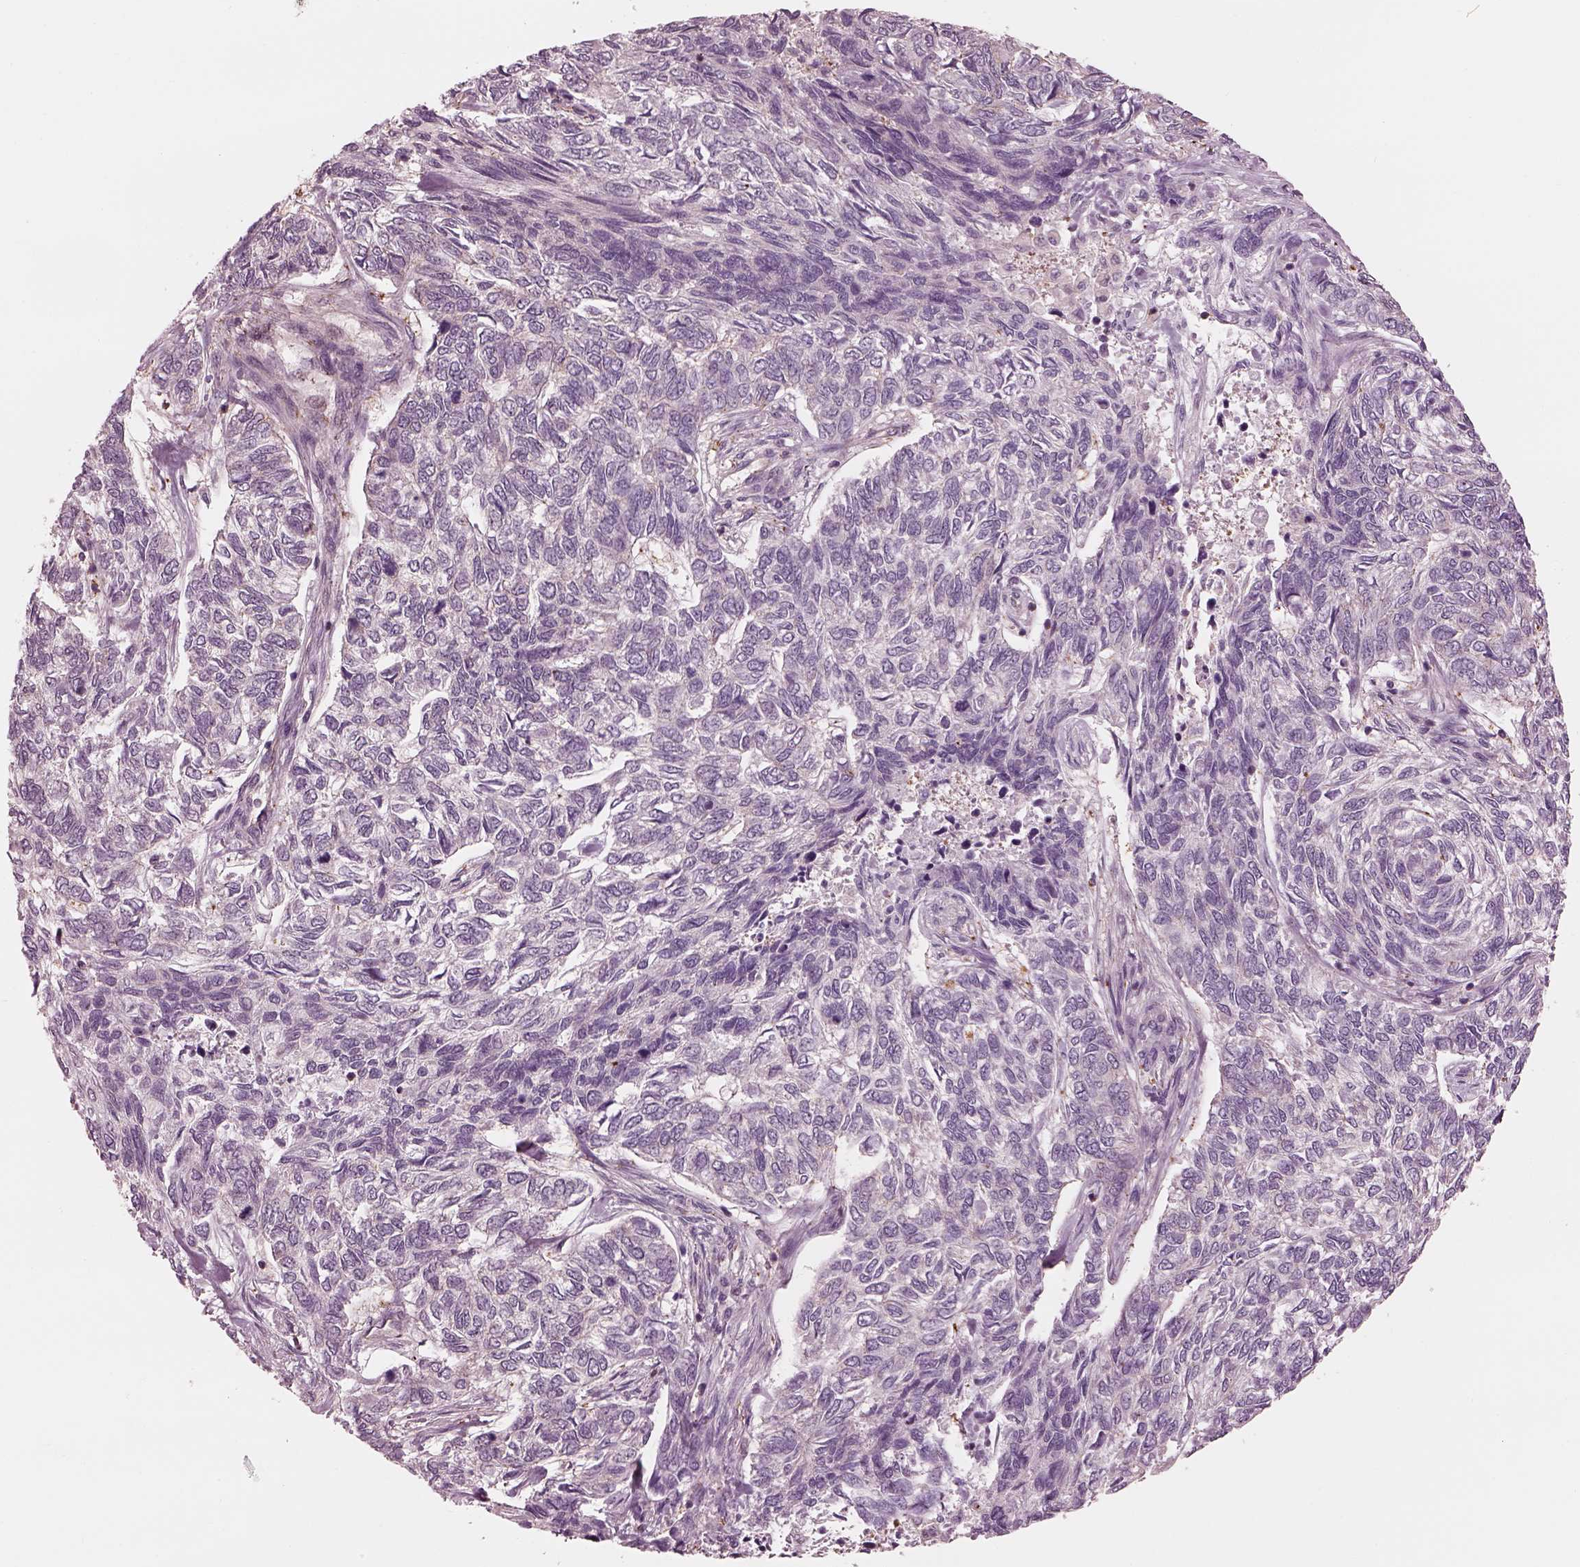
{"staining": {"intensity": "negative", "quantity": "none", "location": "none"}, "tissue": "skin cancer", "cell_type": "Tumor cells", "image_type": "cancer", "snomed": [{"axis": "morphology", "description": "Basal cell carcinoma"}, {"axis": "topography", "description": "Skin"}], "caption": "Tumor cells show no significant protein expression in basal cell carcinoma (skin).", "gene": "STK33", "patient": {"sex": "female", "age": 65}}